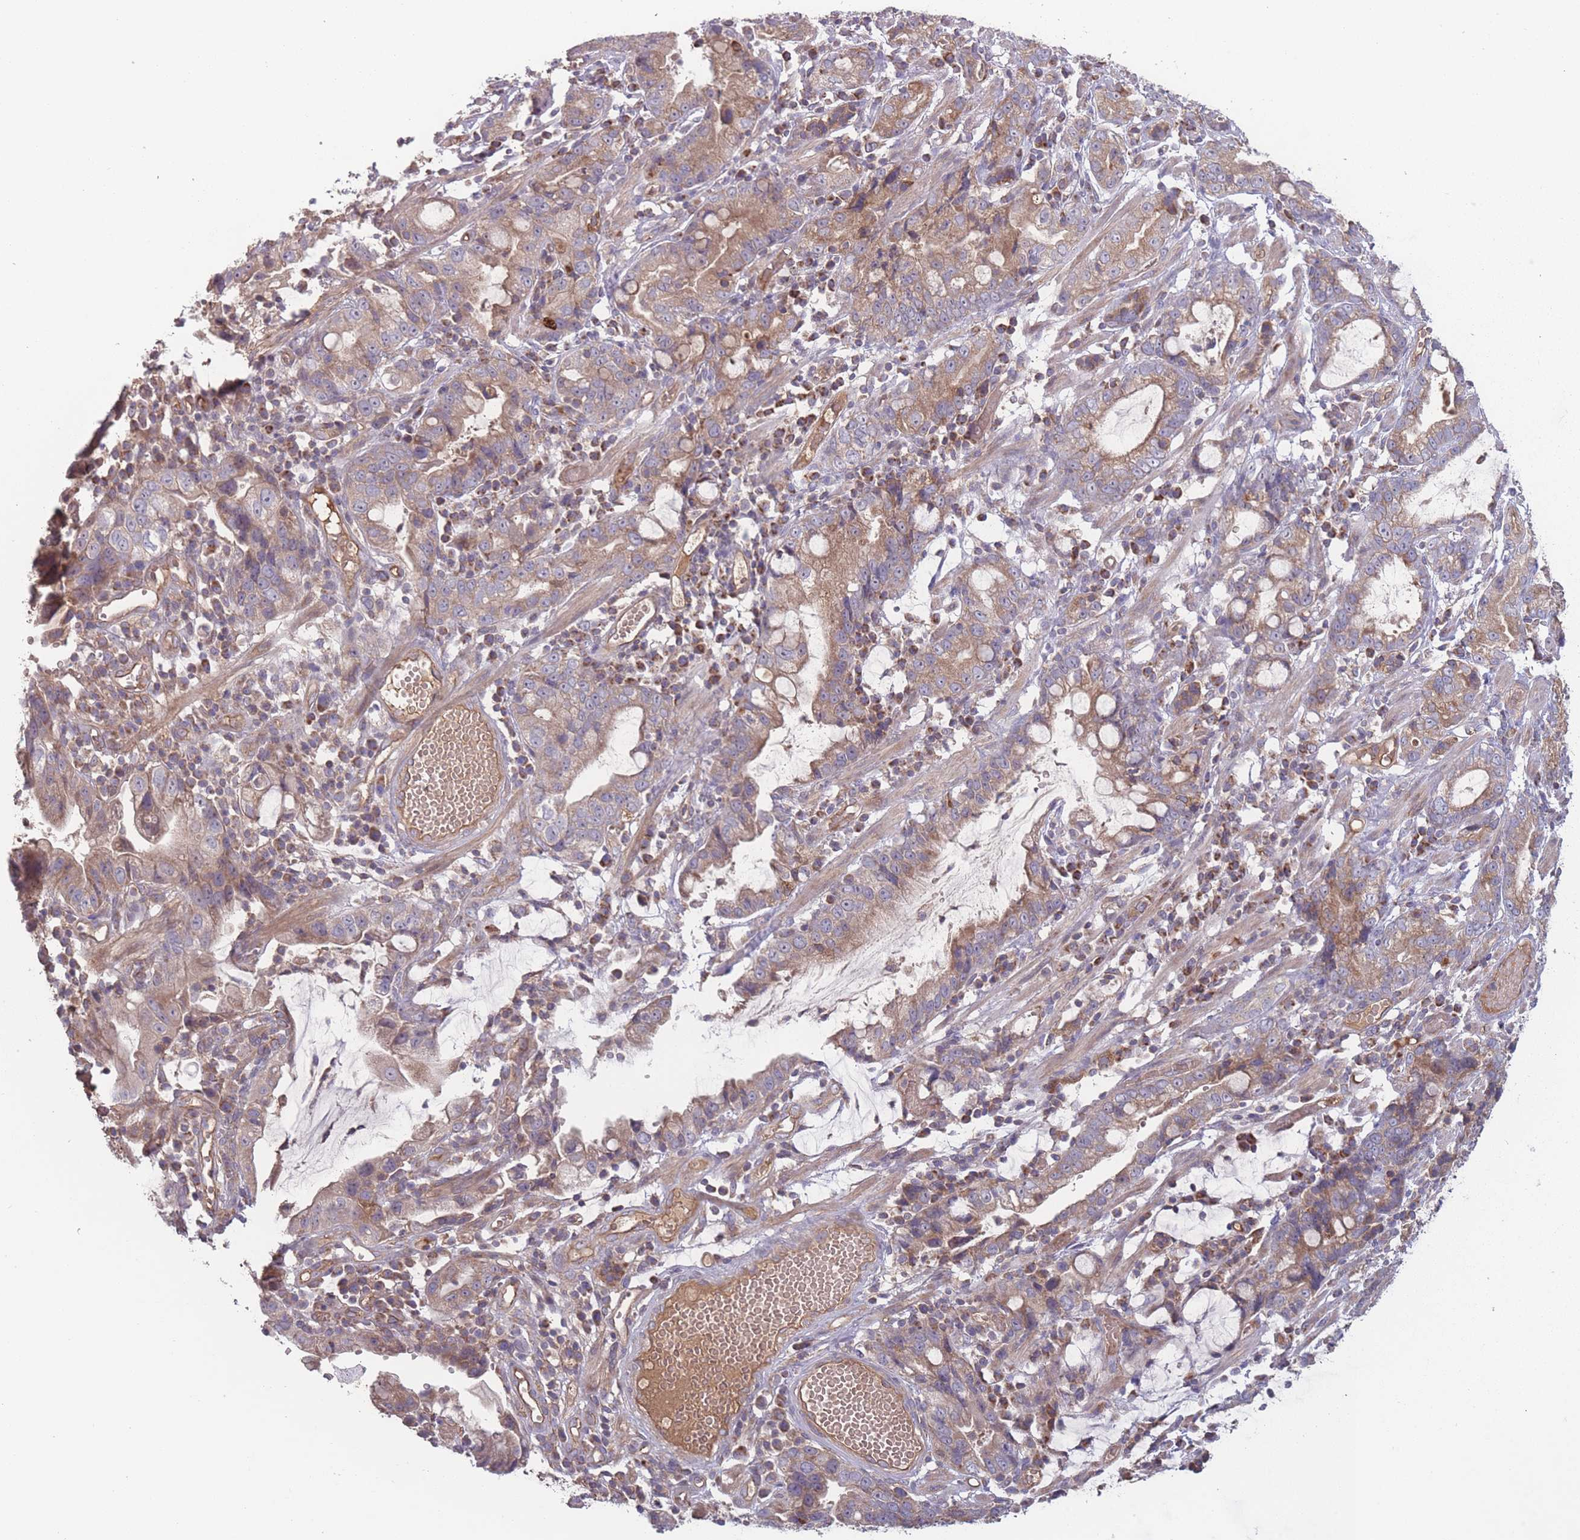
{"staining": {"intensity": "moderate", "quantity": "25%-75%", "location": "cytoplasmic/membranous"}, "tissue": "stomach cancer", "cell_type": "Tumor cells", "image_type": "cancer", "snomed": [{"axis": "morphology", "description": "Adenocarcinoma, NOS"}, {"axis": "topography", "description": "Stomach"}], "caption": "Immunohistochemistry (IHC) staining of stomach cancer, which shows medium levels of moderate cytoplasmic/membranous expression in approximately 25%-75% of tumor cells indicating moderate cytoplasmic/membranous protein expression. The staining was performed using DAB (brown) for protein detection and nuclei were counterstained in hematoxylin (blue).", "gene": "ATP5MG", "patient": {"sex": "male", "age": 55}}